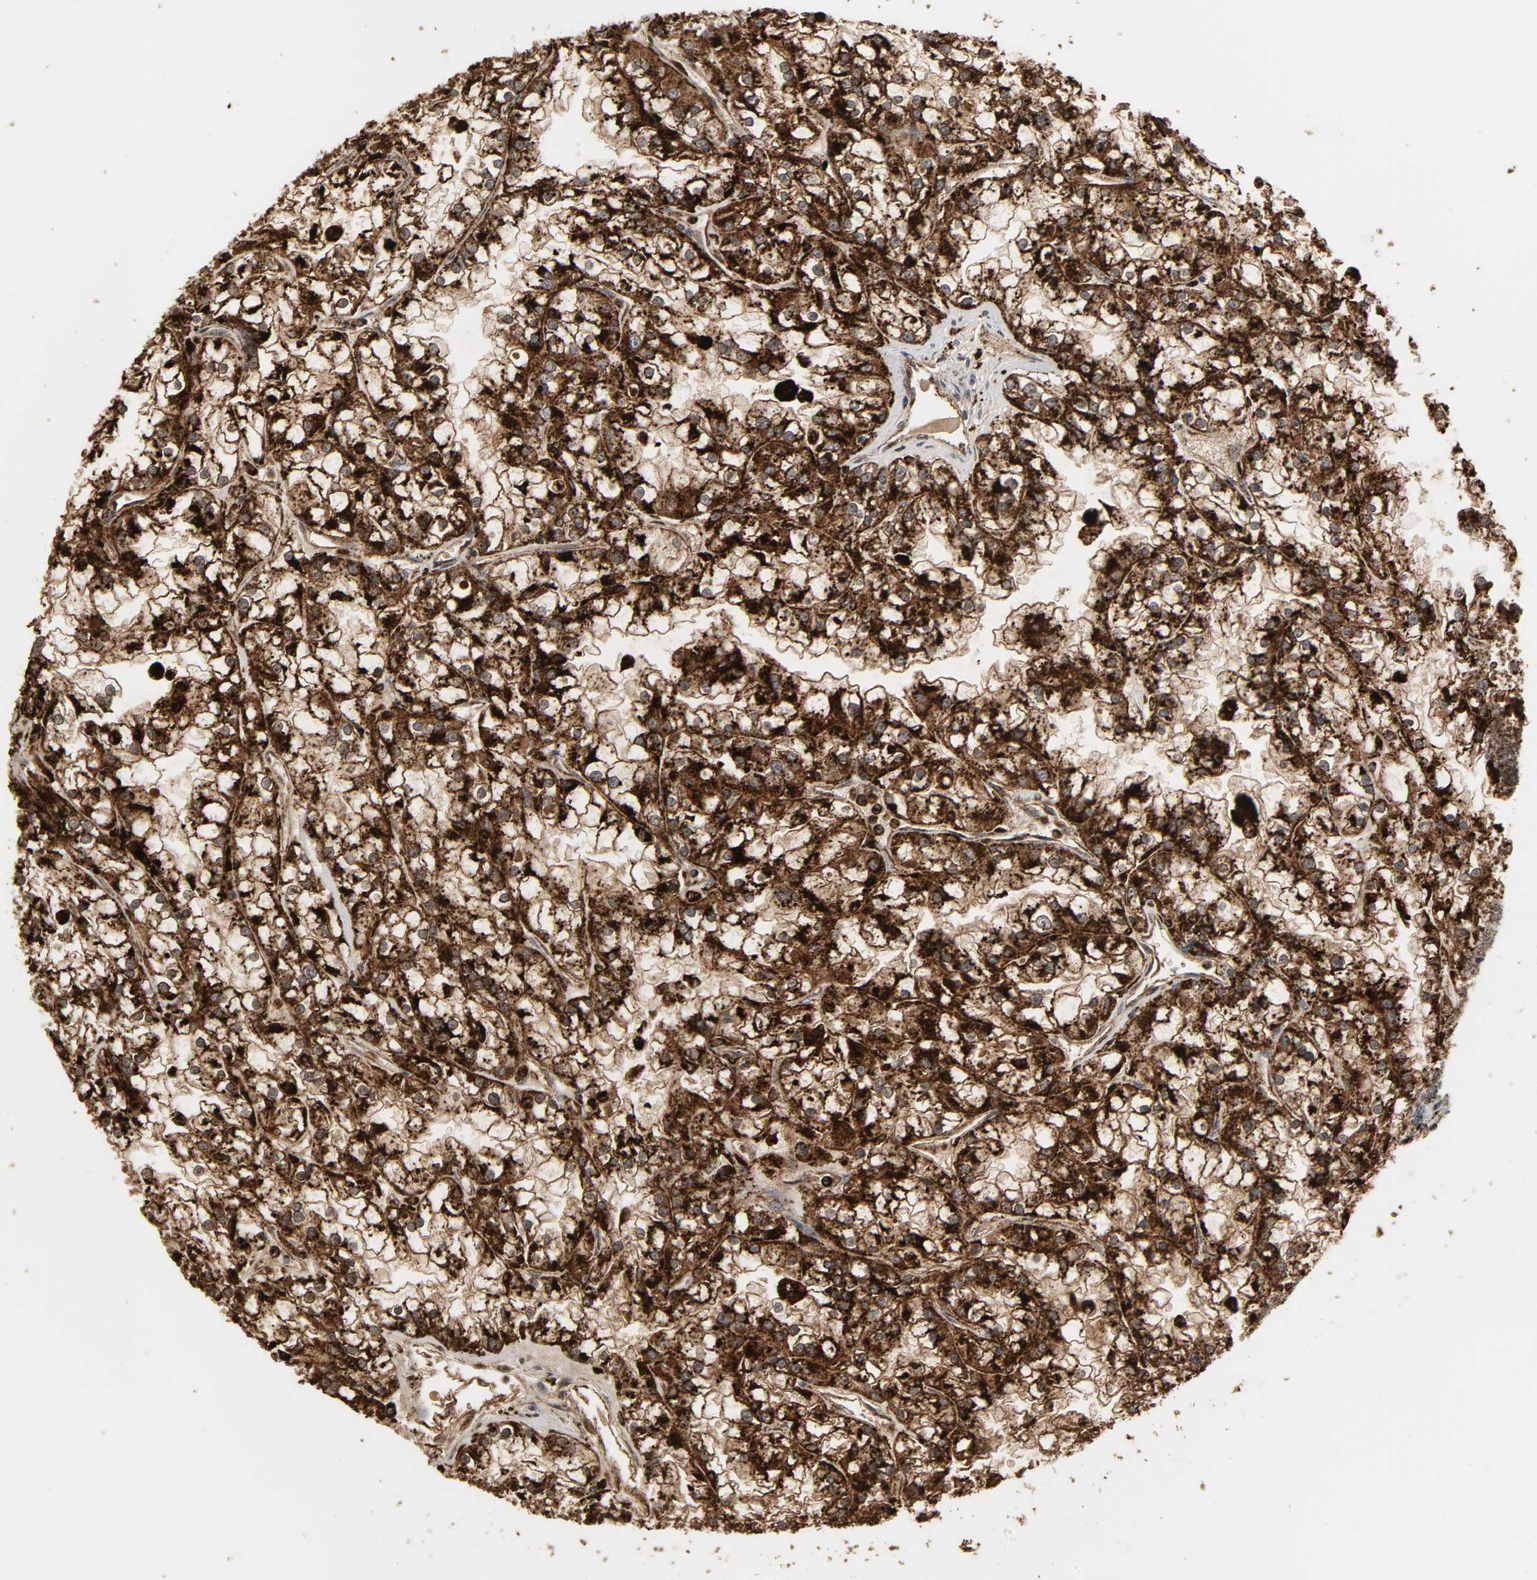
{"staining": {"intensity": "strong", "quantity": ">75%", "location": "cytoplasmic/membranous"}, "tissue": "renal cancer", "cell_type": "Tumor cells", "image_type": "cancer", "snomed": [{"axis": "morphology", "description": "Adenocarcinoma, NOS"}, {"axis": "topography", "description": "Kidney"}], "caption": "Immunohistochemistry (IHC) image of neoplastic tissue: renal adenocarcinoma stained using immunohistochemistry (IHC) displays high levels of strong protein expression localized specifically in the cytoplasmic/membranous of tumor cells, appearing as a cytoplasmic/membranous brown color.", "gene": "PSAP", "patient": {"sex": "female", "age": 52}}